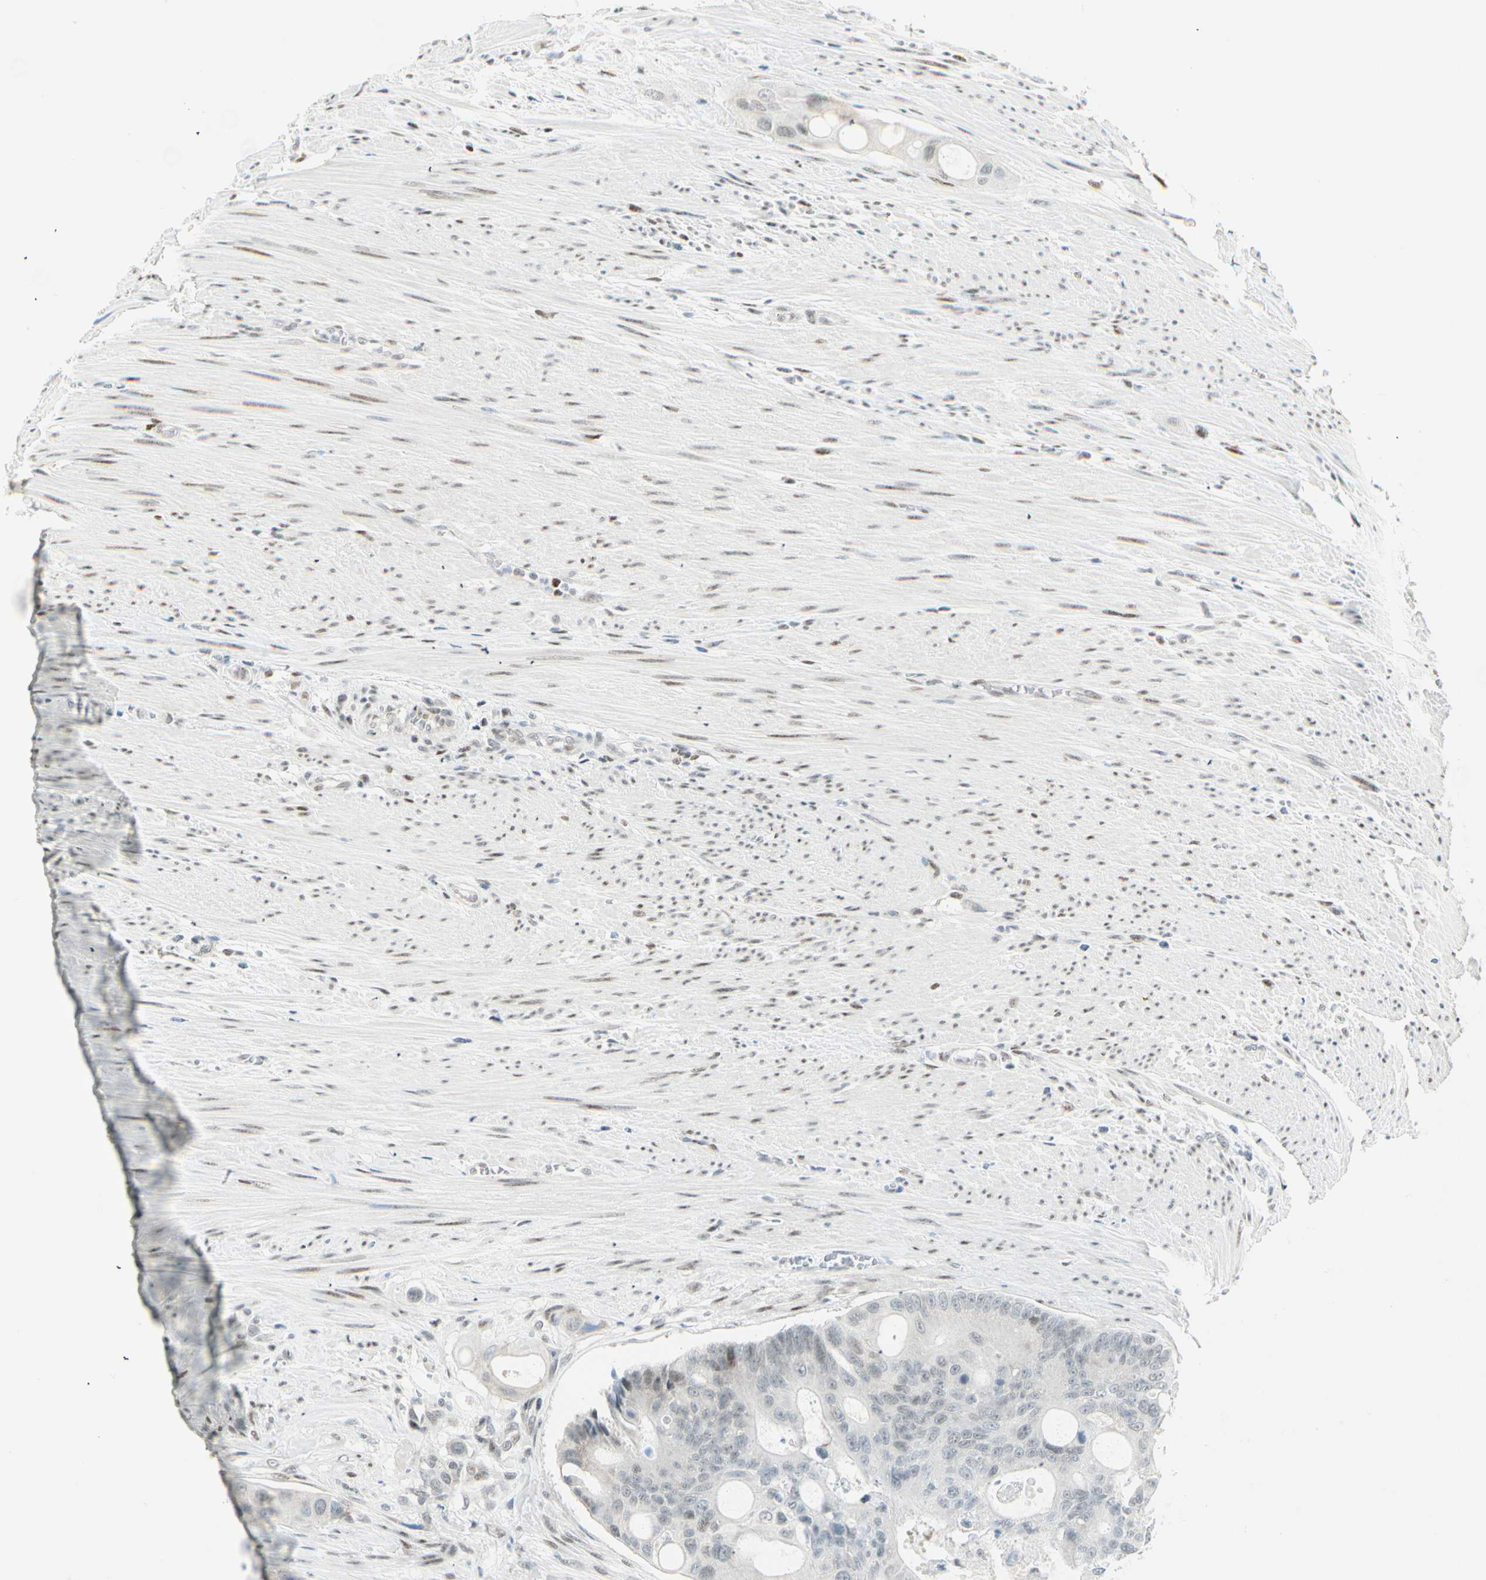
{"staining": {"intensity": "weak", "quantity": "<25%", "location": "nuclear"}, "tissue": "colorectal cancer", "cell_type": "Tumor cells", "image_type": "cancer", "snomed": [{"axis": "morphology", "description": "Adenocarcinoma, NOS"}, {"axis": "topography", "description": "Colon"}], "caption": "Human adenocarcinoma (colorectal) stained for a protein using immunohistochemistry demonstrates no positivity in tumor cells.", "gene": "PKNOX1", "patient": {"sex": "female", "age": 57}}